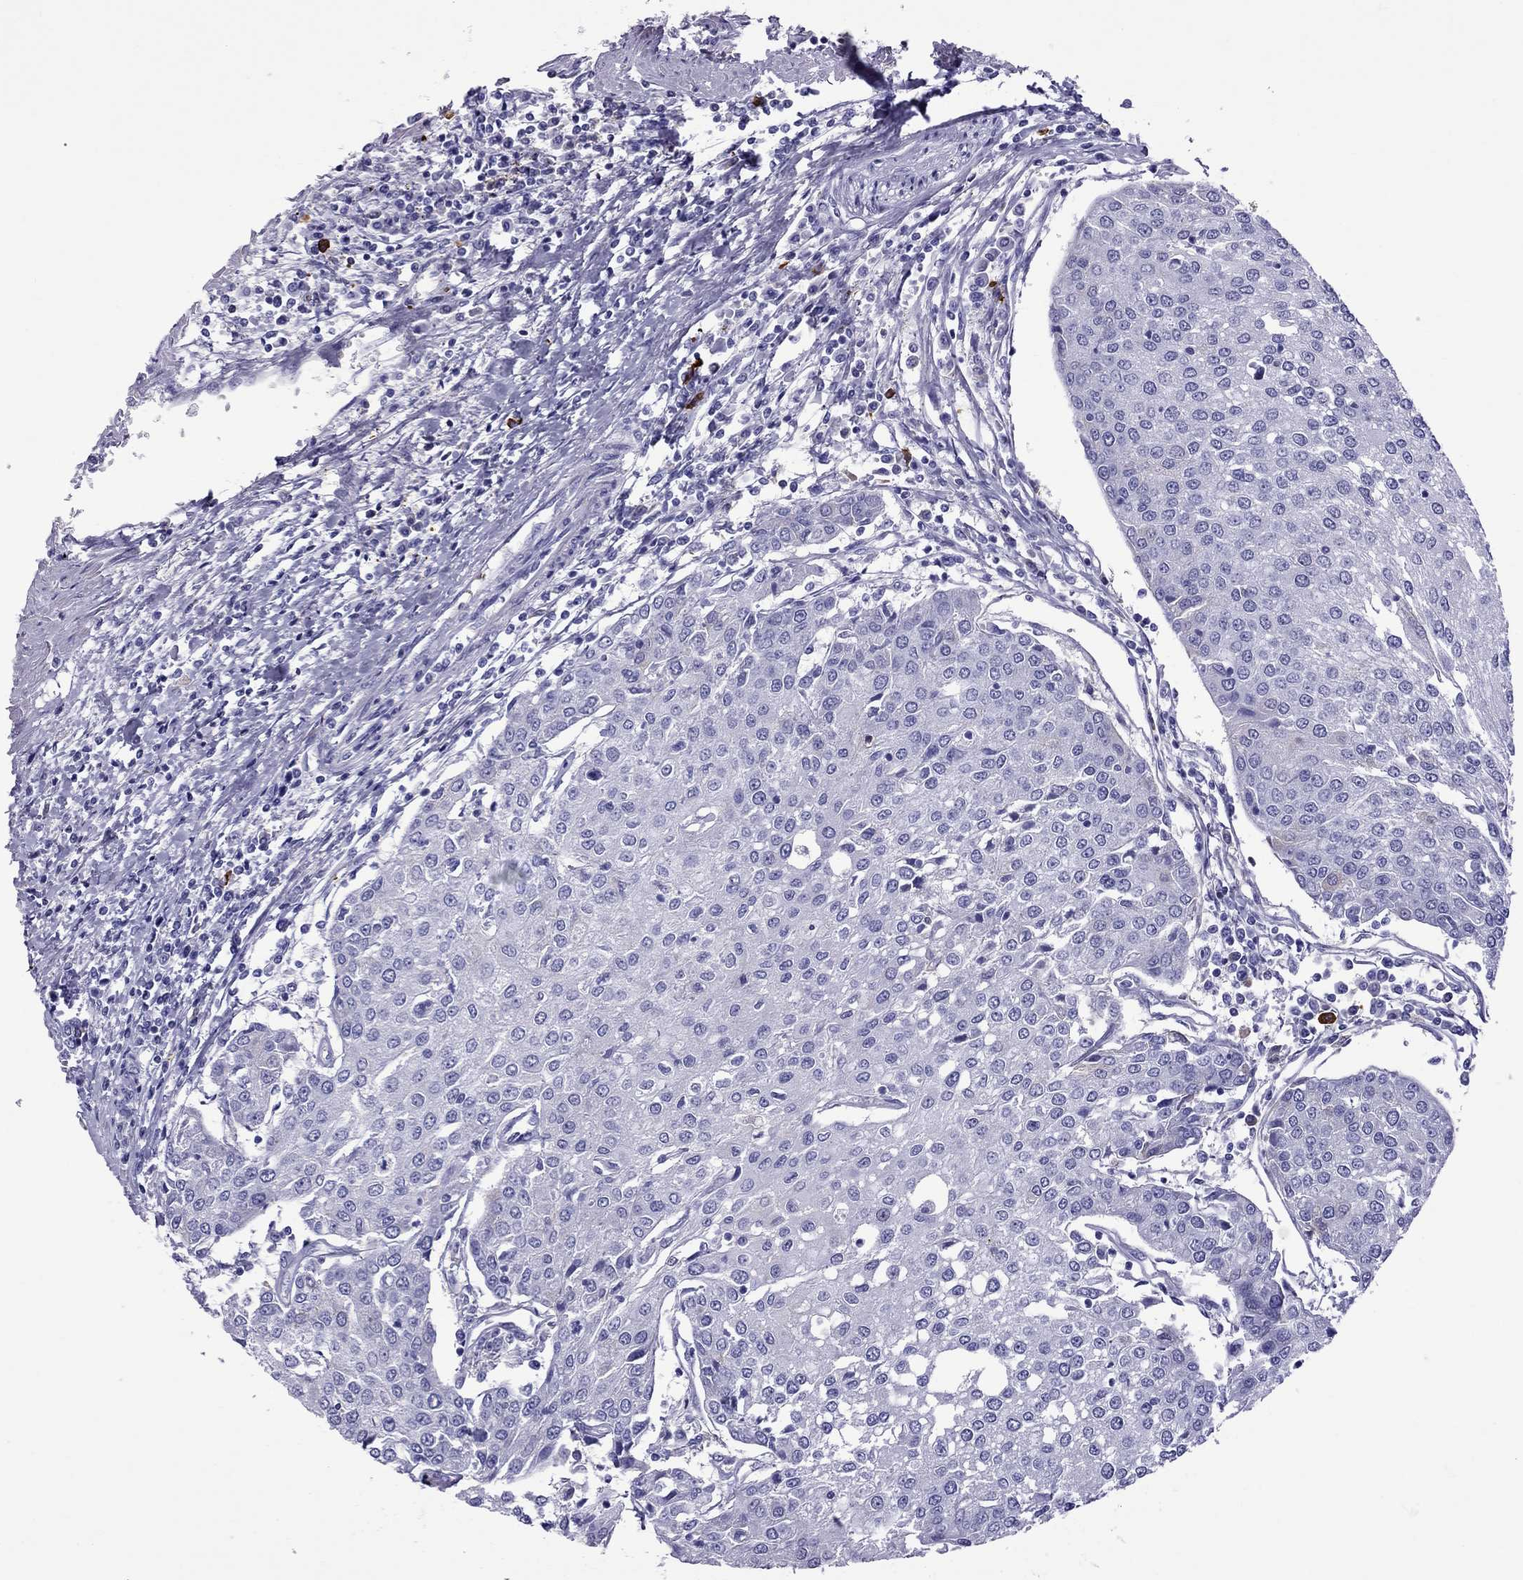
{"staining": {"intensity": "negative", "quantity": "none", "location": "none"}, "tissue": "urothelial cancer", "cell_type": "Tumor cells", "image_type": "cancer", "snomed": [{"axis": "morphology", "description": "Urothelial carcinoma, High grade"}, {"axis": "topography", "description": "Urinary bladder"}], "caption": "An image of urothelial cancer stained for a protein shows no brown staining in tumor cells.", "gene": "SCART1", "patient": {"sex": "female", "age": 85}}